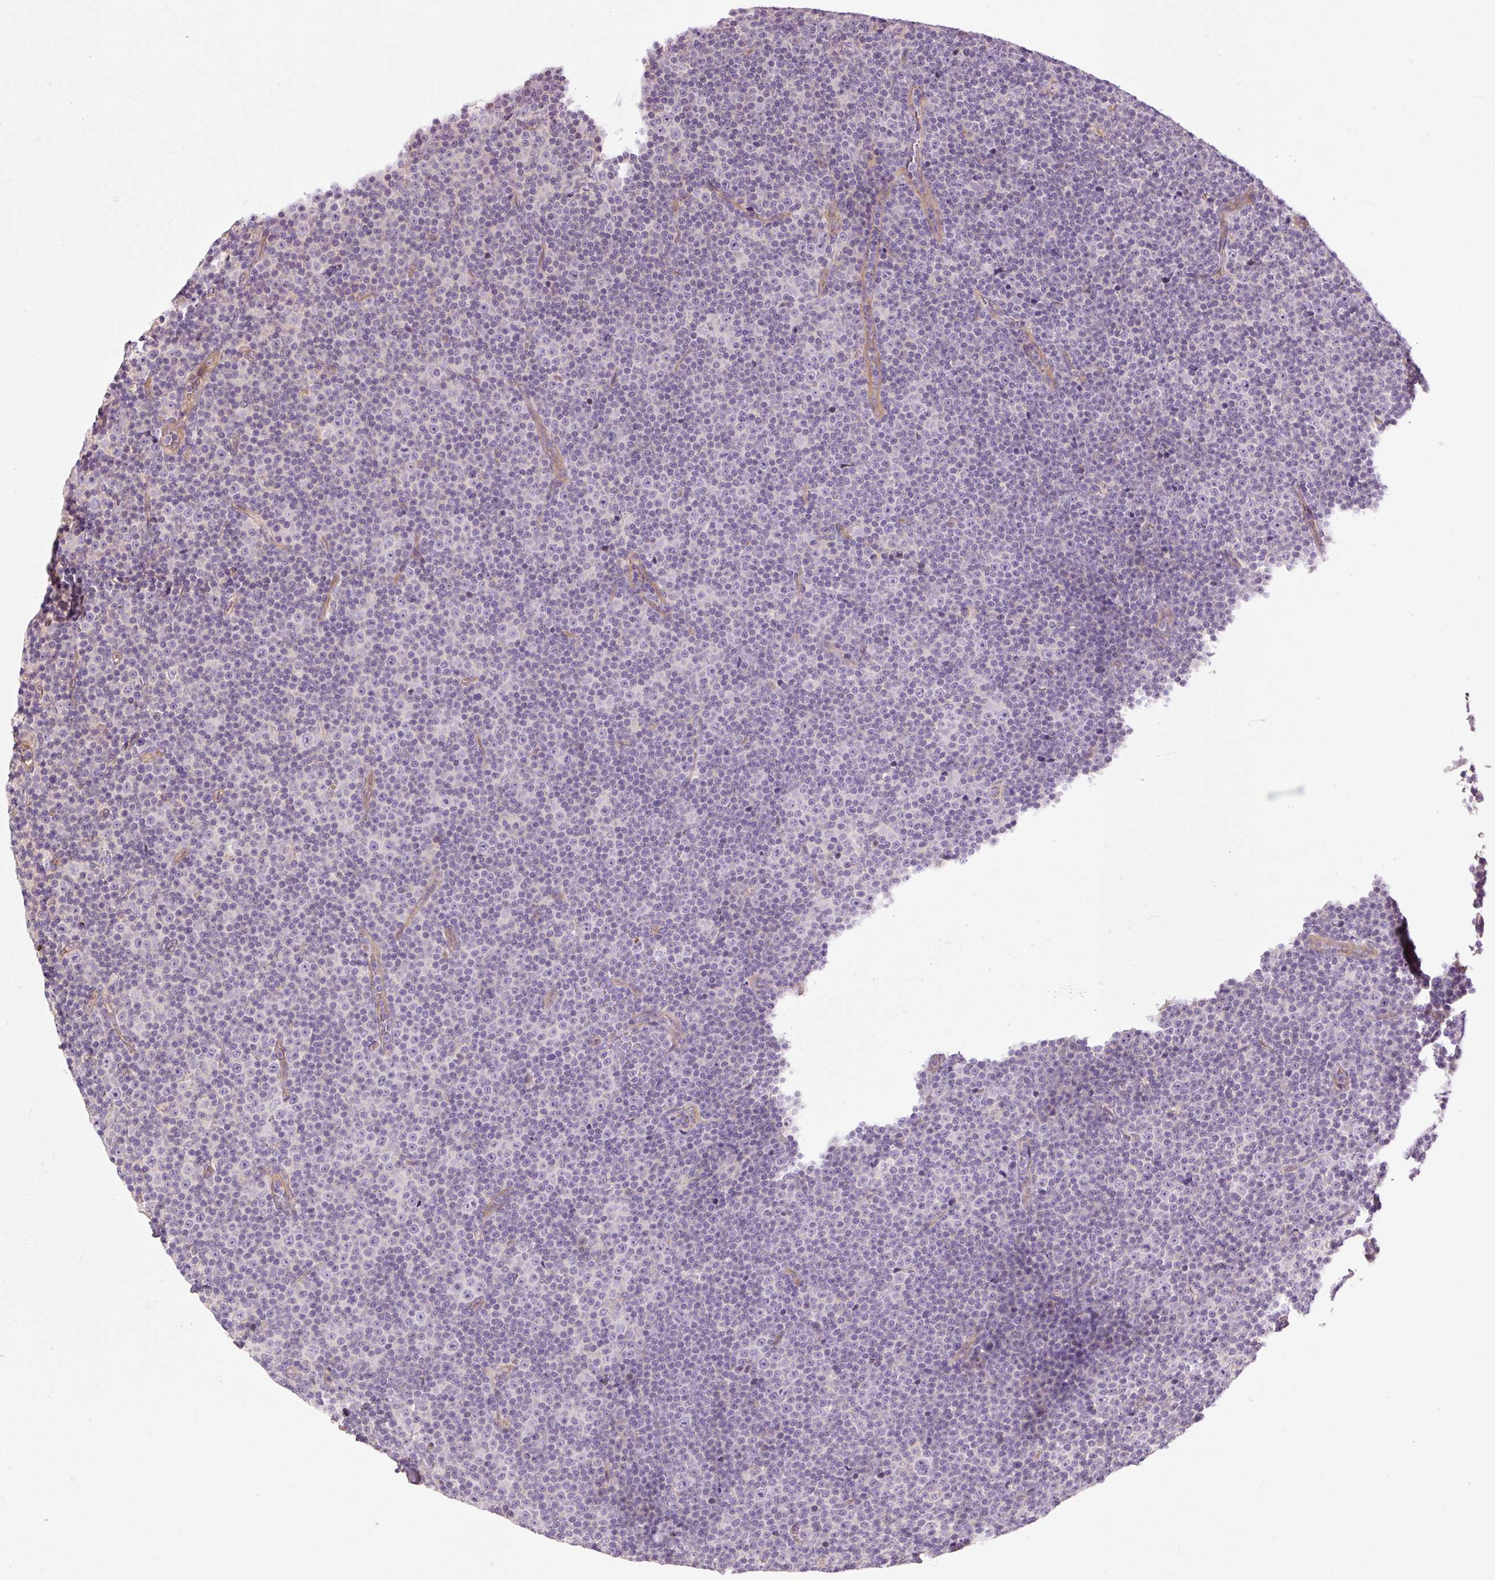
{"staining": {"intensity": "negative", "quantity": "none", "location": "none"}, "tissue": "lymphoma", "cell_type": "Tumor cells", "image_type": "cancer", "snomed": [{"axis": "morphology", "description": "Malignant lymphoma, non-Hodgkin's type, Low grade"}, {"axis": "topography", "description": "Lymph node"}], "caption": "The image reveals no staining of tumor cells in low-grade malignant lymphoma, non-Hodgkin's type.", "gene": "USHBP1", "patient": {"sex": "female", "age": 67}}